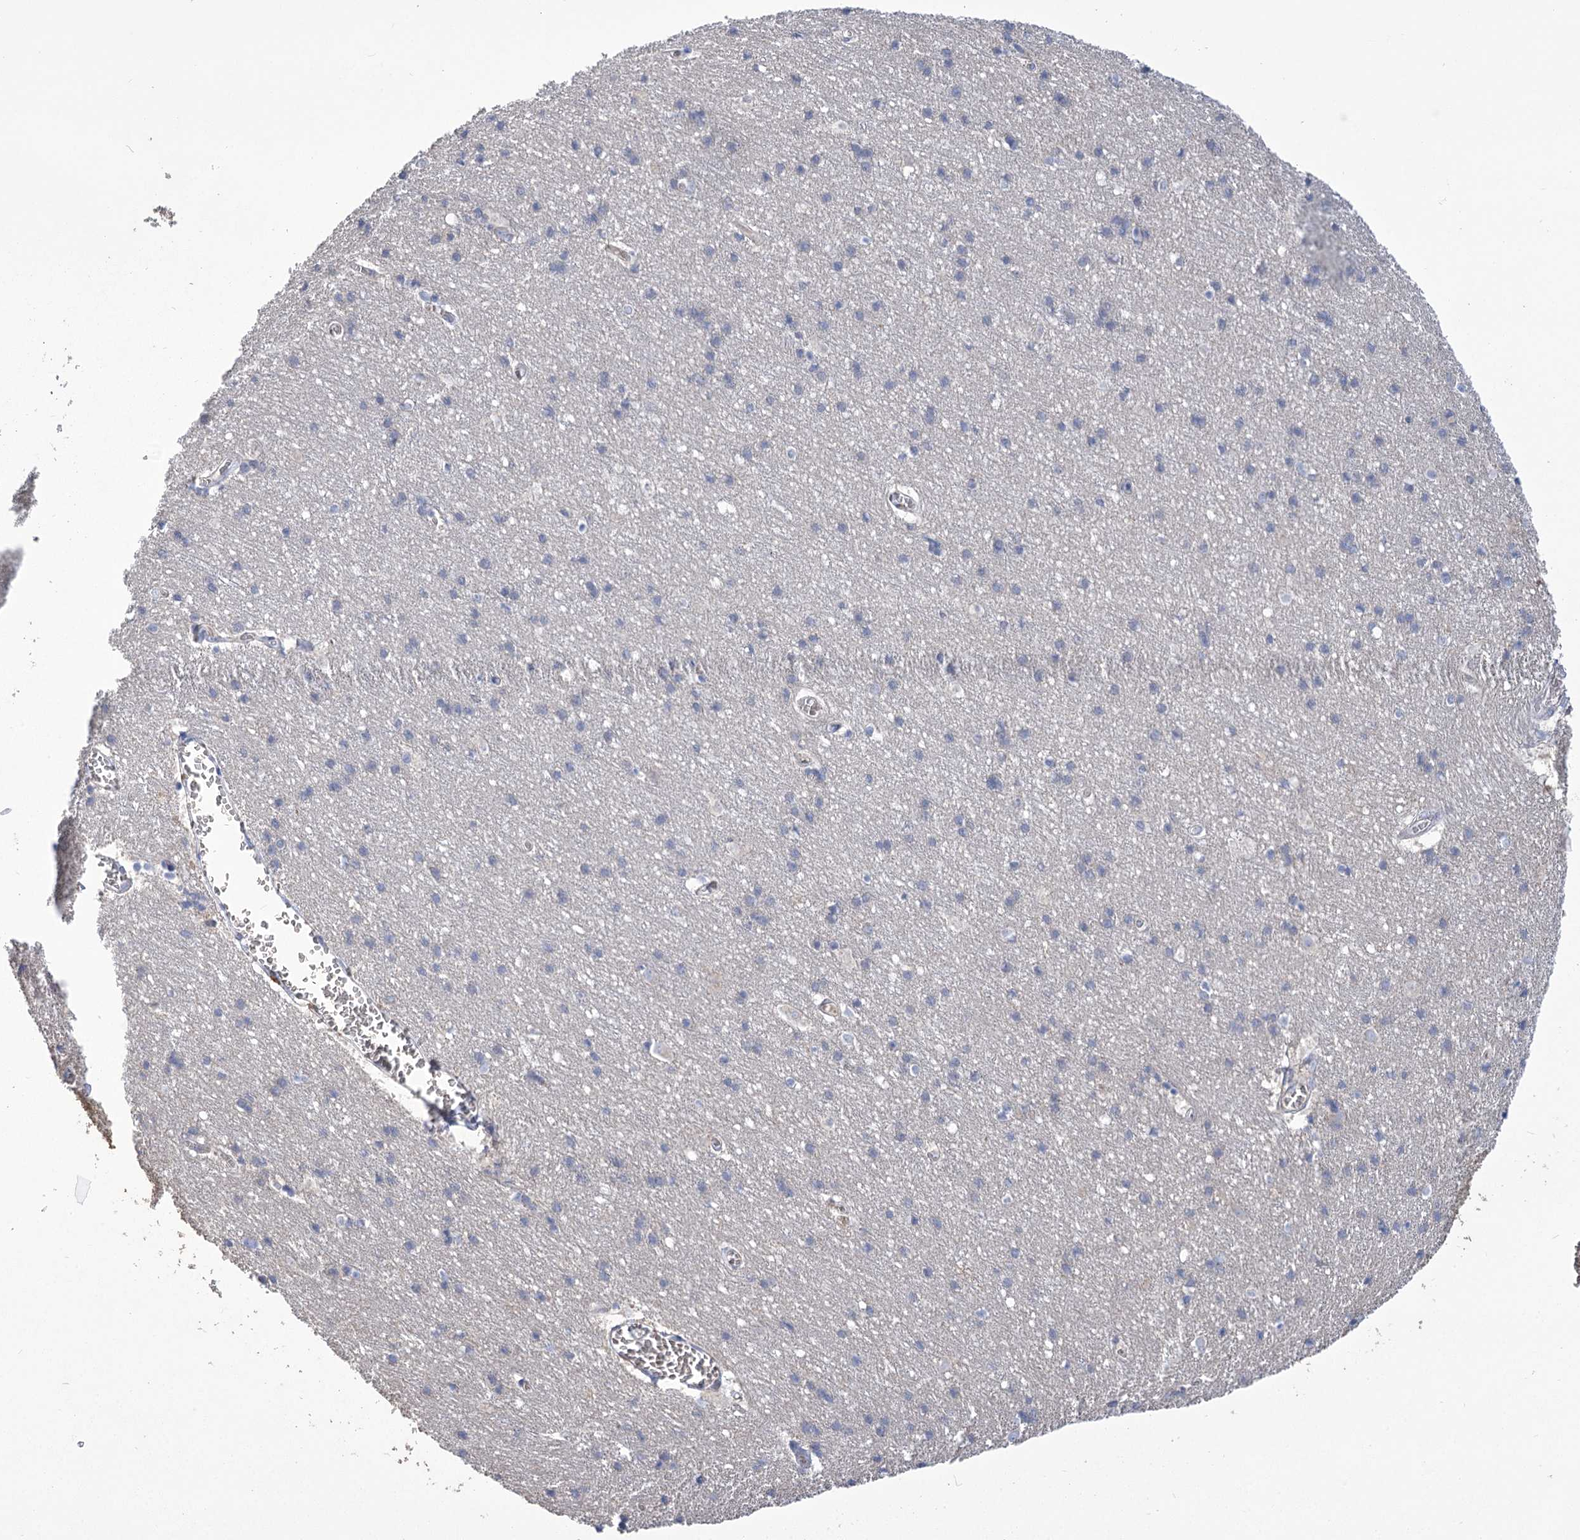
{"staining": {"intensity": "negative", "quantity": "none", "location": "none"}, "tissue": "cerebral cortex", "cell_type": "Endothelial cells", "image_type": "normal", "snomed": [{"axis": "morphology", "description": "Normal tissue, NOS"}, {"axis": "topography", "description": "Cerebral cortex"}], "caption": "IHC photomicrograph of benign cerebral cortex: human cerebral cortex stained with DAB reveals no significant protein staining in endothelial cells.", "gene": "PRSS53", "patient": {"sex": "male", "age": 54}}